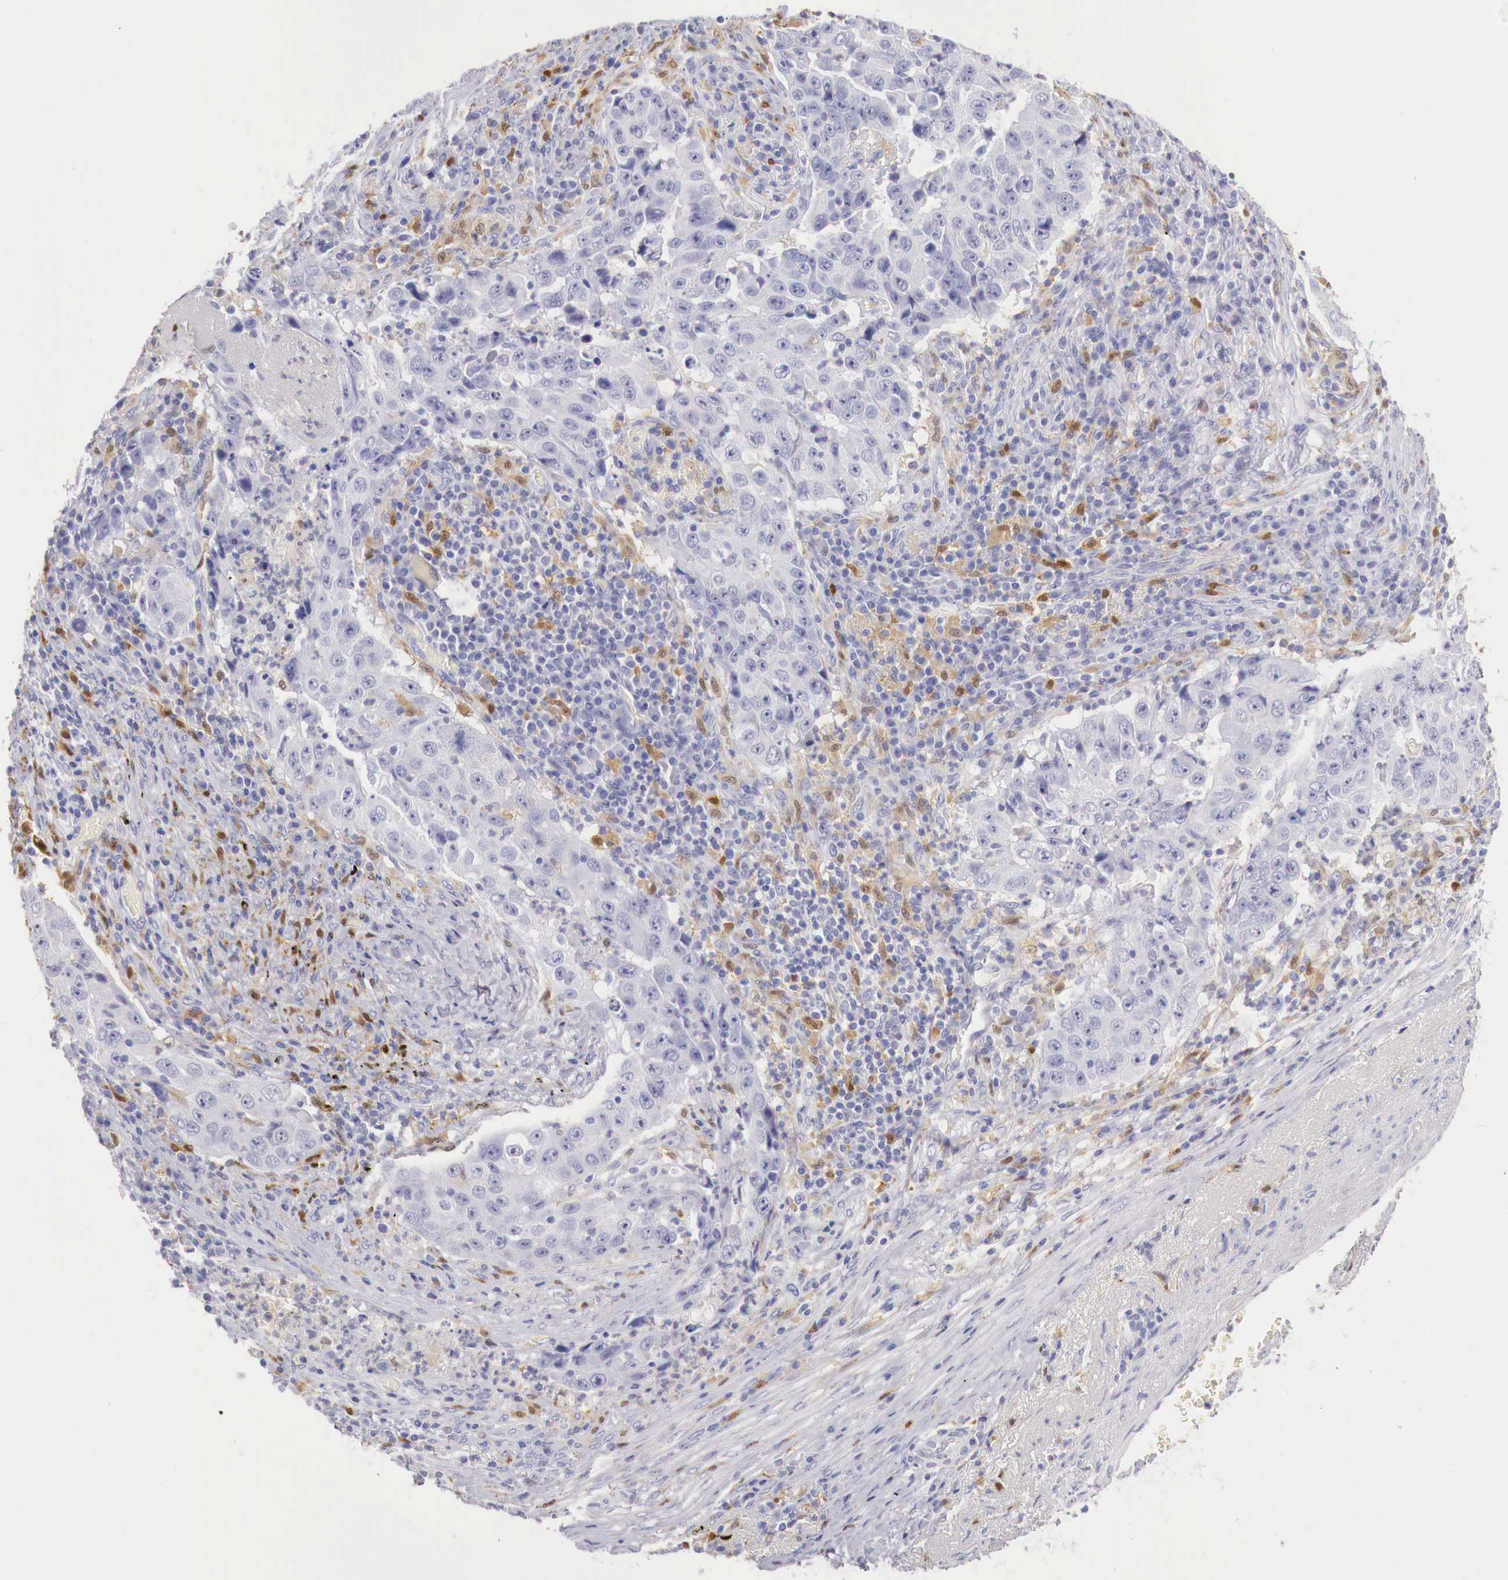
{"staining": {"intensity": "negative", "quantity": "none", "location": "none"}, "tissue": "lung cancer", "cell_type": "Tumor cells", "image_type": "cancer", "snomed": [{"axis": "morphology", "description": "Squamous cell carcinoma, NOS"}, {"axis": "topography", "description": "Lung"}], "caption": "Immunohistochemistry (IHC) image of human lung cancer (squamous cell carcinoma) stained for a protein (brown), which shows no positivity in tumor cells.", "gene": "RENBP", "patient": {"sex": "male", "age": 64}}